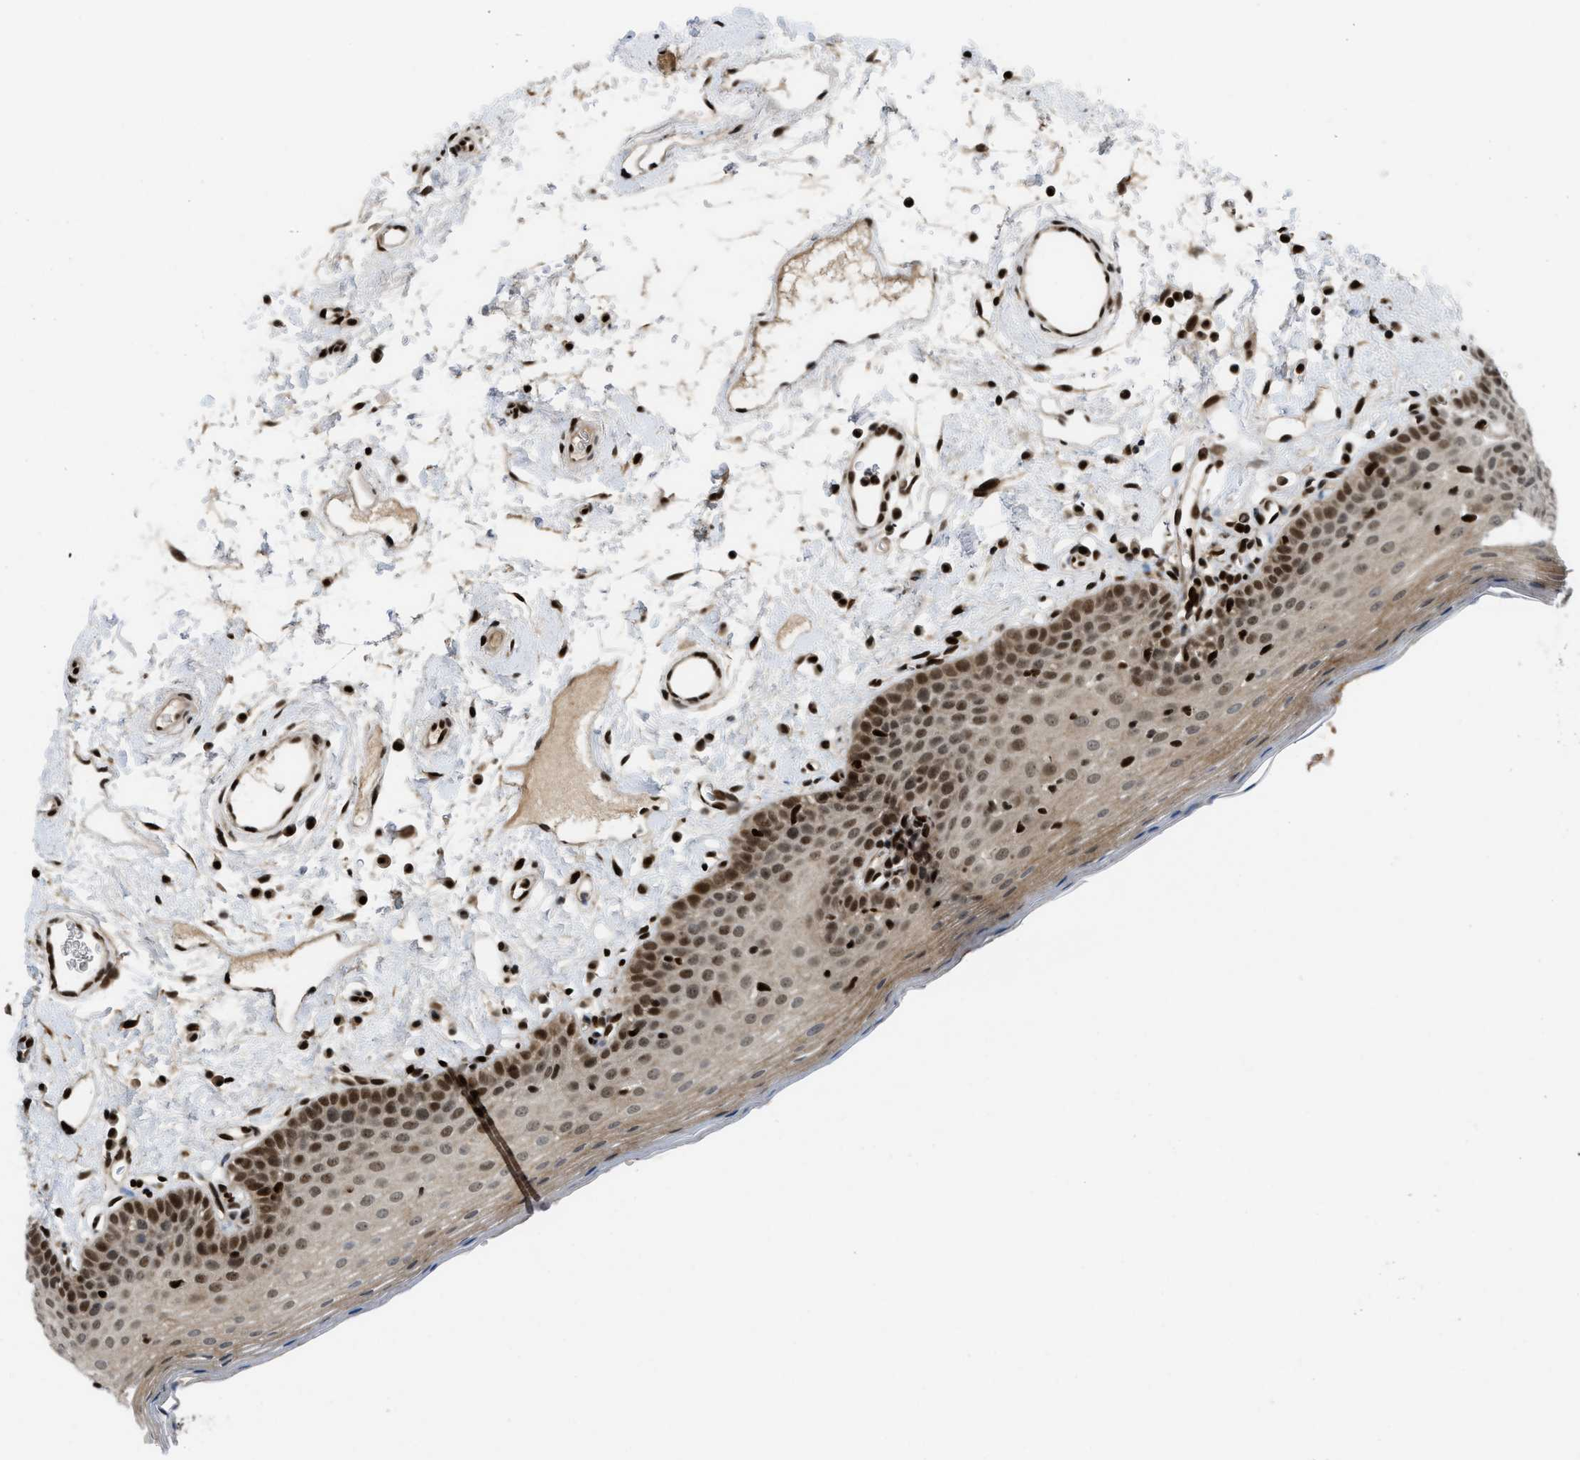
{"staining": {"intensity": "strong", "quantity": "25%-75%", "location": "nuclear"}, "tissue": "oral mucosa", "cell_type": "Squamous epithelial cells", "image_type": "normal", "snomed": [{"axis": "morphology", "description": "Normal tissue, NOS"}, {"axis": "topography", "description": "Oral tissue"}], "caption": "This image exhibits immunohistochemistry staining of normal oral mucosa, with high strong nuclear expression in approximately 25%-75% of squamous epithelial cells.", "gene": "RFX5", "patient": {"sex": "male", "age": 66}}